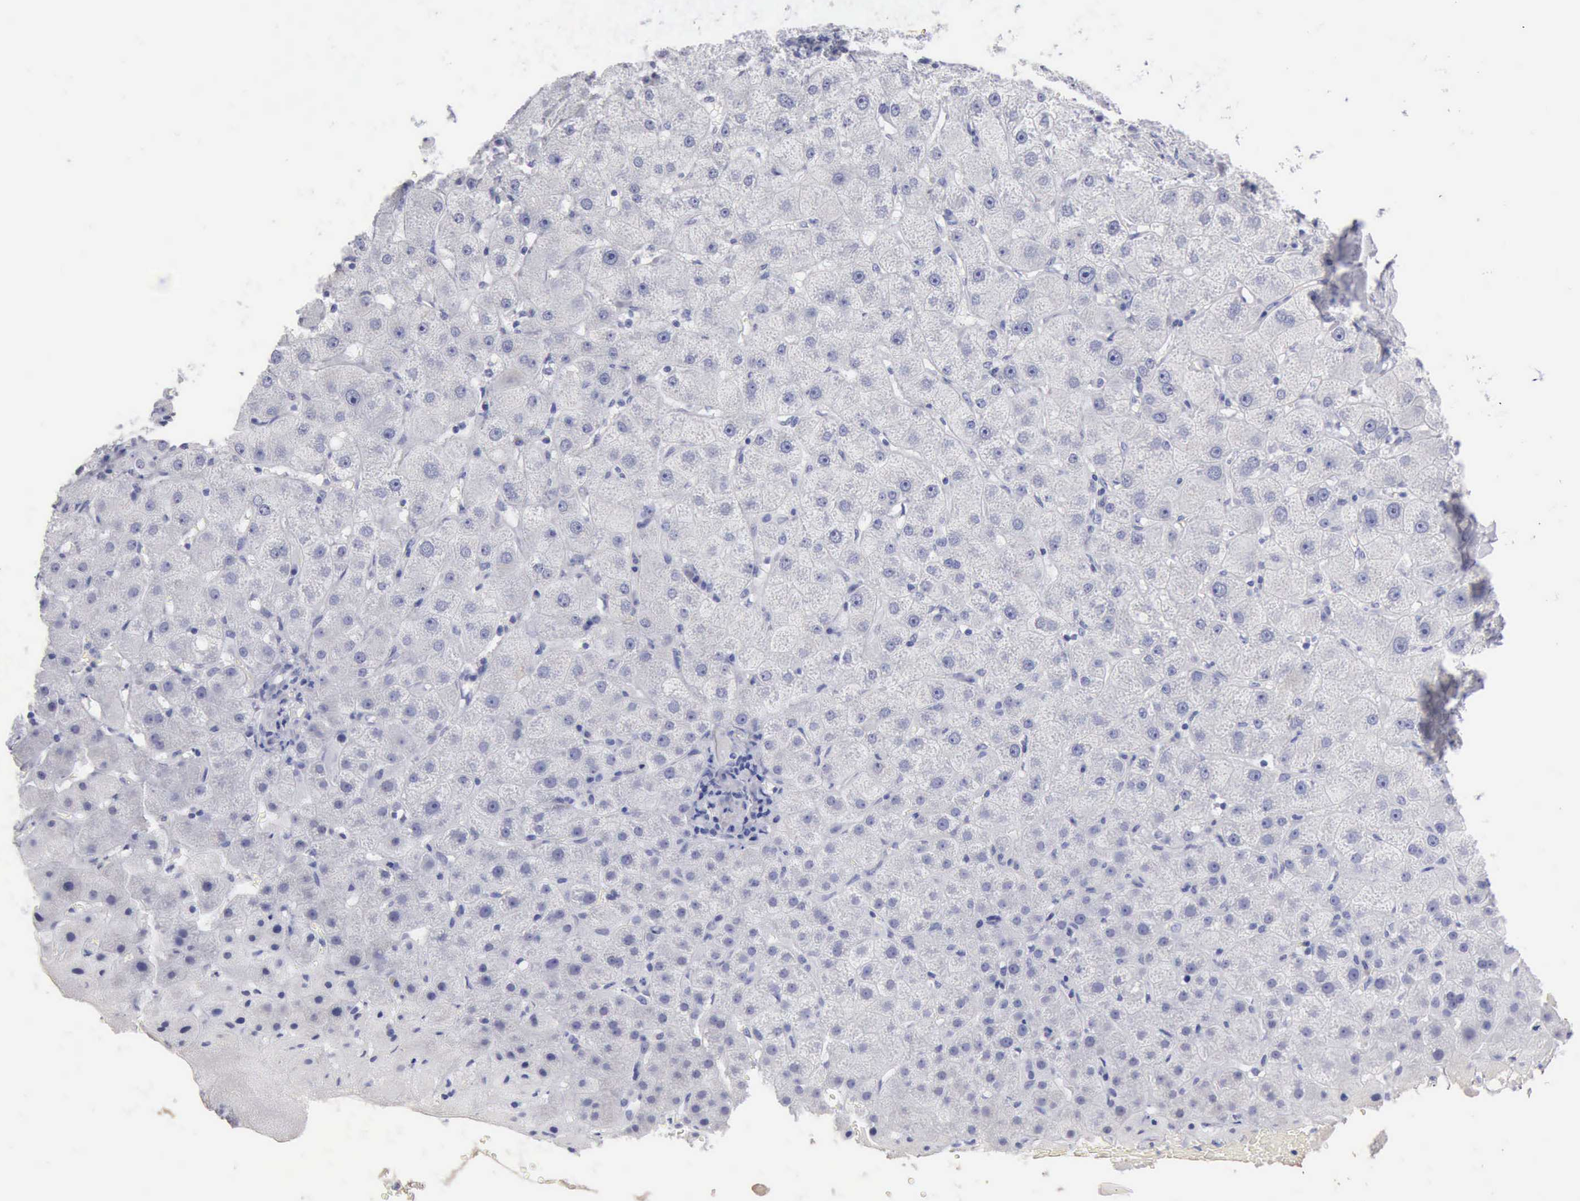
{"staining": {"intensity": "negative", "quantity": "none", "location": "none"}, "tissue": "liver cancer", "cell_type": "Tumor cells", "image_type": "cancer", "snomed": [{"axis": "morphology", "description": "Cholangiocarcinoma"}, {"axis": "topography", "description": "Liver"}], "caption": "A high-resolution micrograph shows IHC staining of liver cancer, which displays no significant positivity in tumor cells.", "gene": "ANGEL1", "patient": {"sex": "female", "age": 79}}